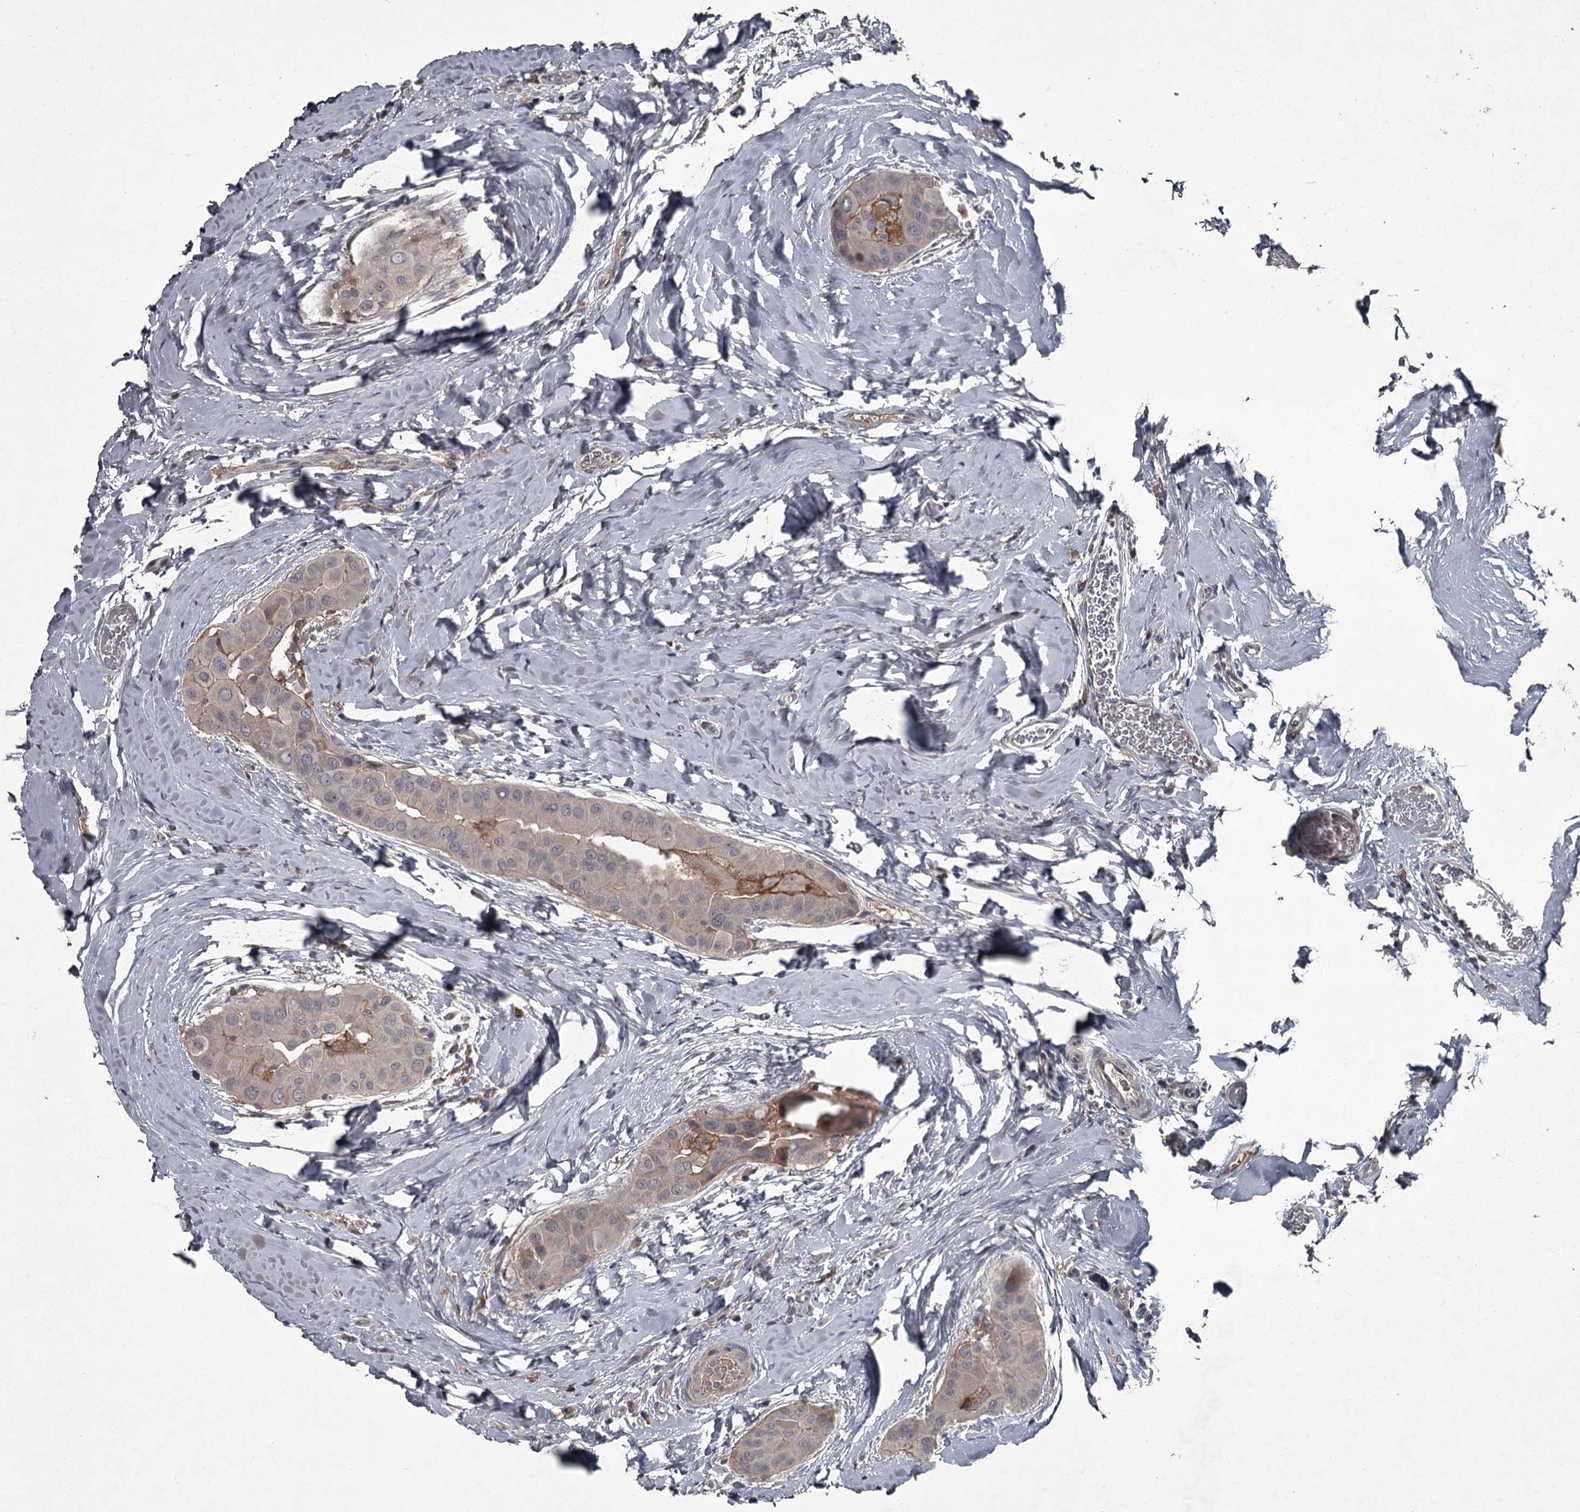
{"staining": {"intensity": "weak", "quantity": "<25%", "location": "cytoplasmic/membranous"}, "tissue": "thyroid cancer", "cell_type": "Tumor cells", "image_type": "cancer", "snomed": [{"axis": "morphology", "description": "Papillary adenocarcinoma, NOS"}, {"axis": "topography", "description": "Thyroid gland"}], "caption": "Micrograph shows no protein expression in tumor cells of thyroid papillary adenocarcinoma tissue. Nuclei are stained in blue.", "gene": "FLVCR2", "patient": {"sex": "male", "age": 33}}